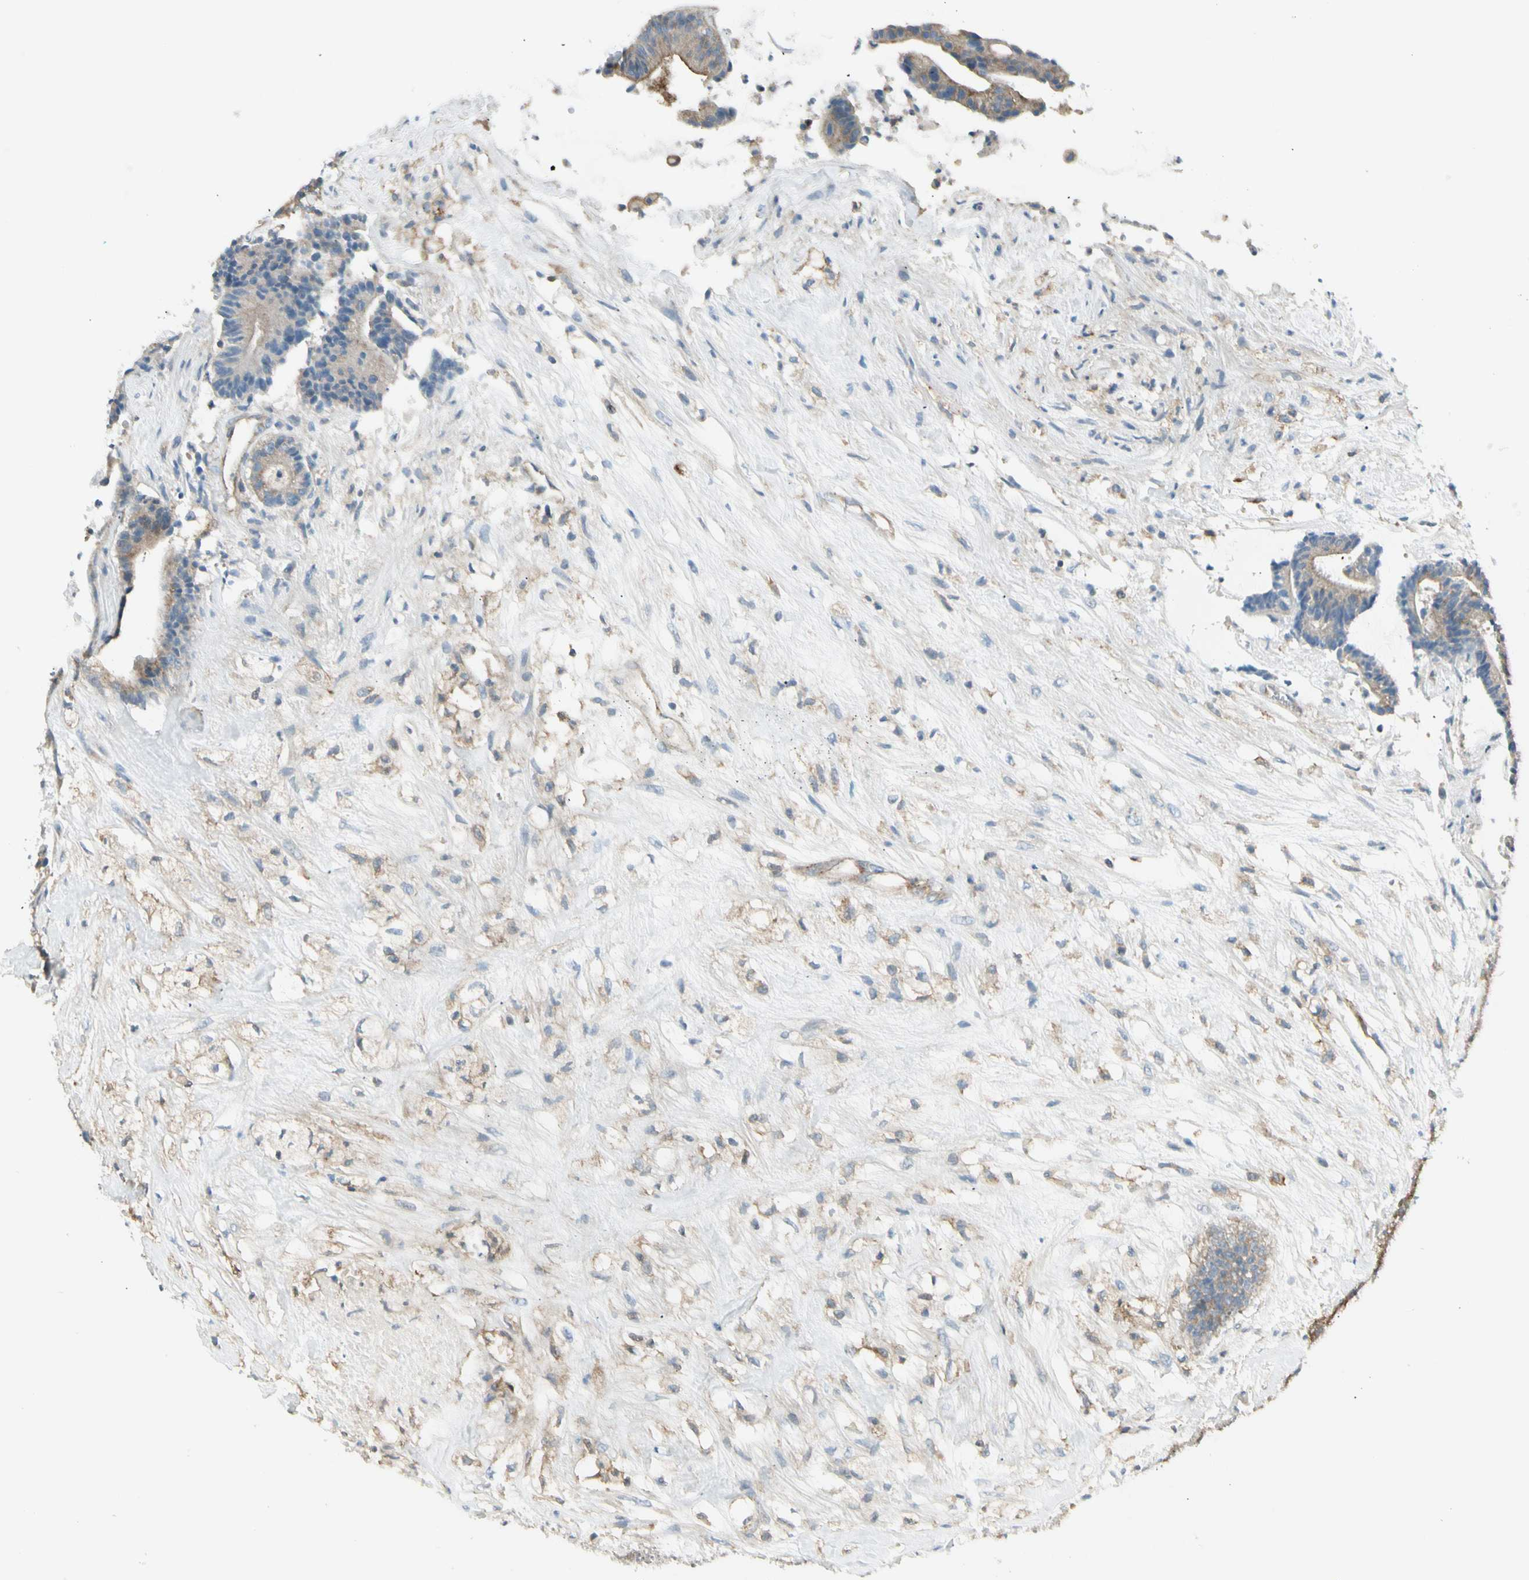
{"staining": {"intensity": "weak", "quantity": ">75%", "location": "cytoplasmic/membranous"}, "tissue": "colorectal cancer", "cell_type": "Tumor cells", "image_type": "cancer", "snomed": [{"axis": "morphology", "description": "Adenocarcinoma, NOS"}, {"axis": "topography", "description": "Colon"}], "caption": "Brown immunohistochemical staining in human colorectal cancer (adenocarcinoma) exhibits weak cytoplasmic/membranous expression in about >75% of tumor cells. (brown staining indicates protein expression, while blue staining denotes nuclei).", "gene": "AGFG1", "patient": {"sex": "female", "age": 84}}